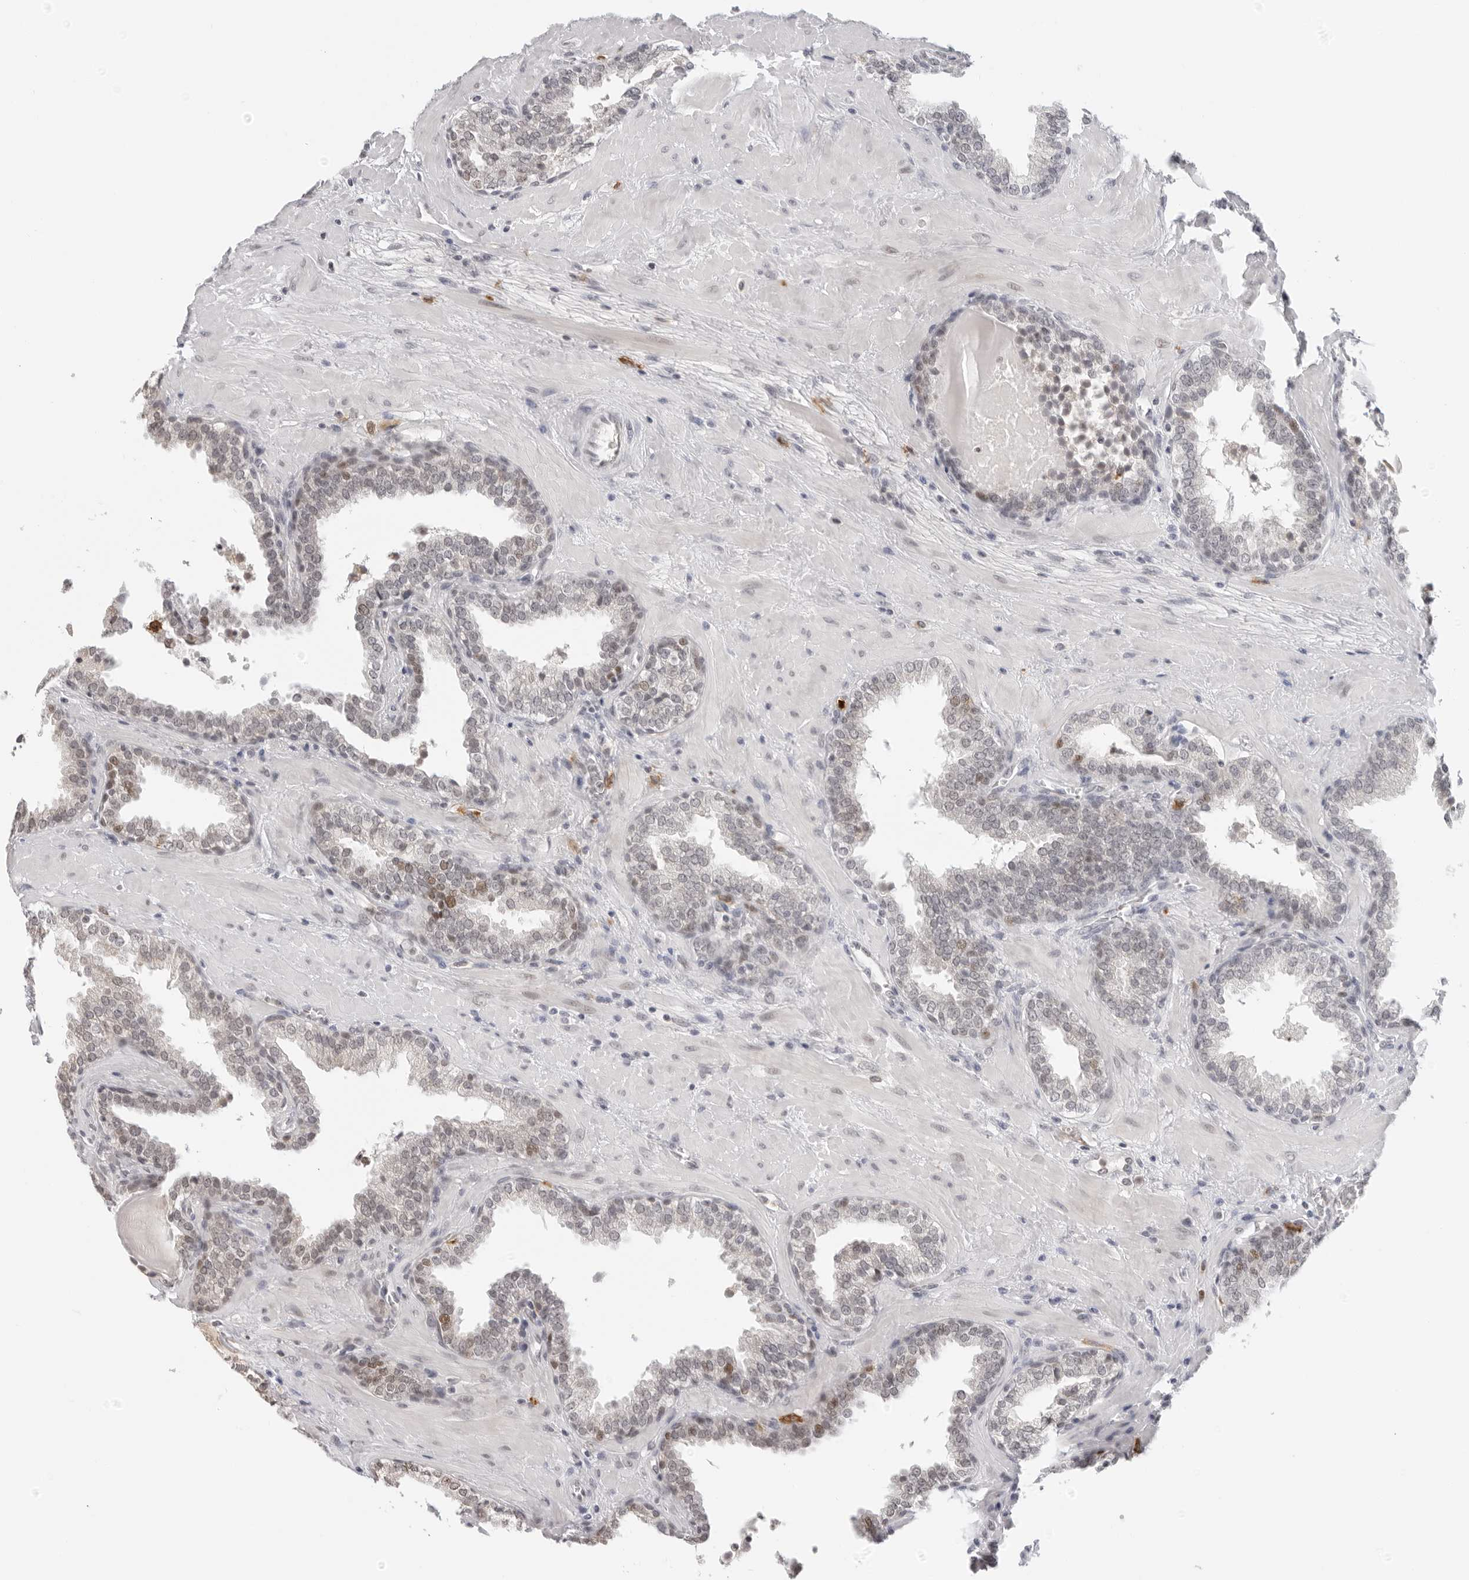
{"staining": {"intensity": "moderate", "quantity": "<25%", "location": "nuclear"}, "tissue": "prostate", "cell_type": "Glandular cells", "image_type": "normal", "snomed": [{"axis": "morphology", "description": "Normal tissue, NOS"}, {"axis": "topography", "description": "Prostate"}], "caption": "A high-resolution photomicrograph shows IHC staining of normal prostate, which reveals moderate nuclear positivity in about <25% of glandular cells.", "gene": "MSH6", "patient": {"sex": "male", "age": 51}}